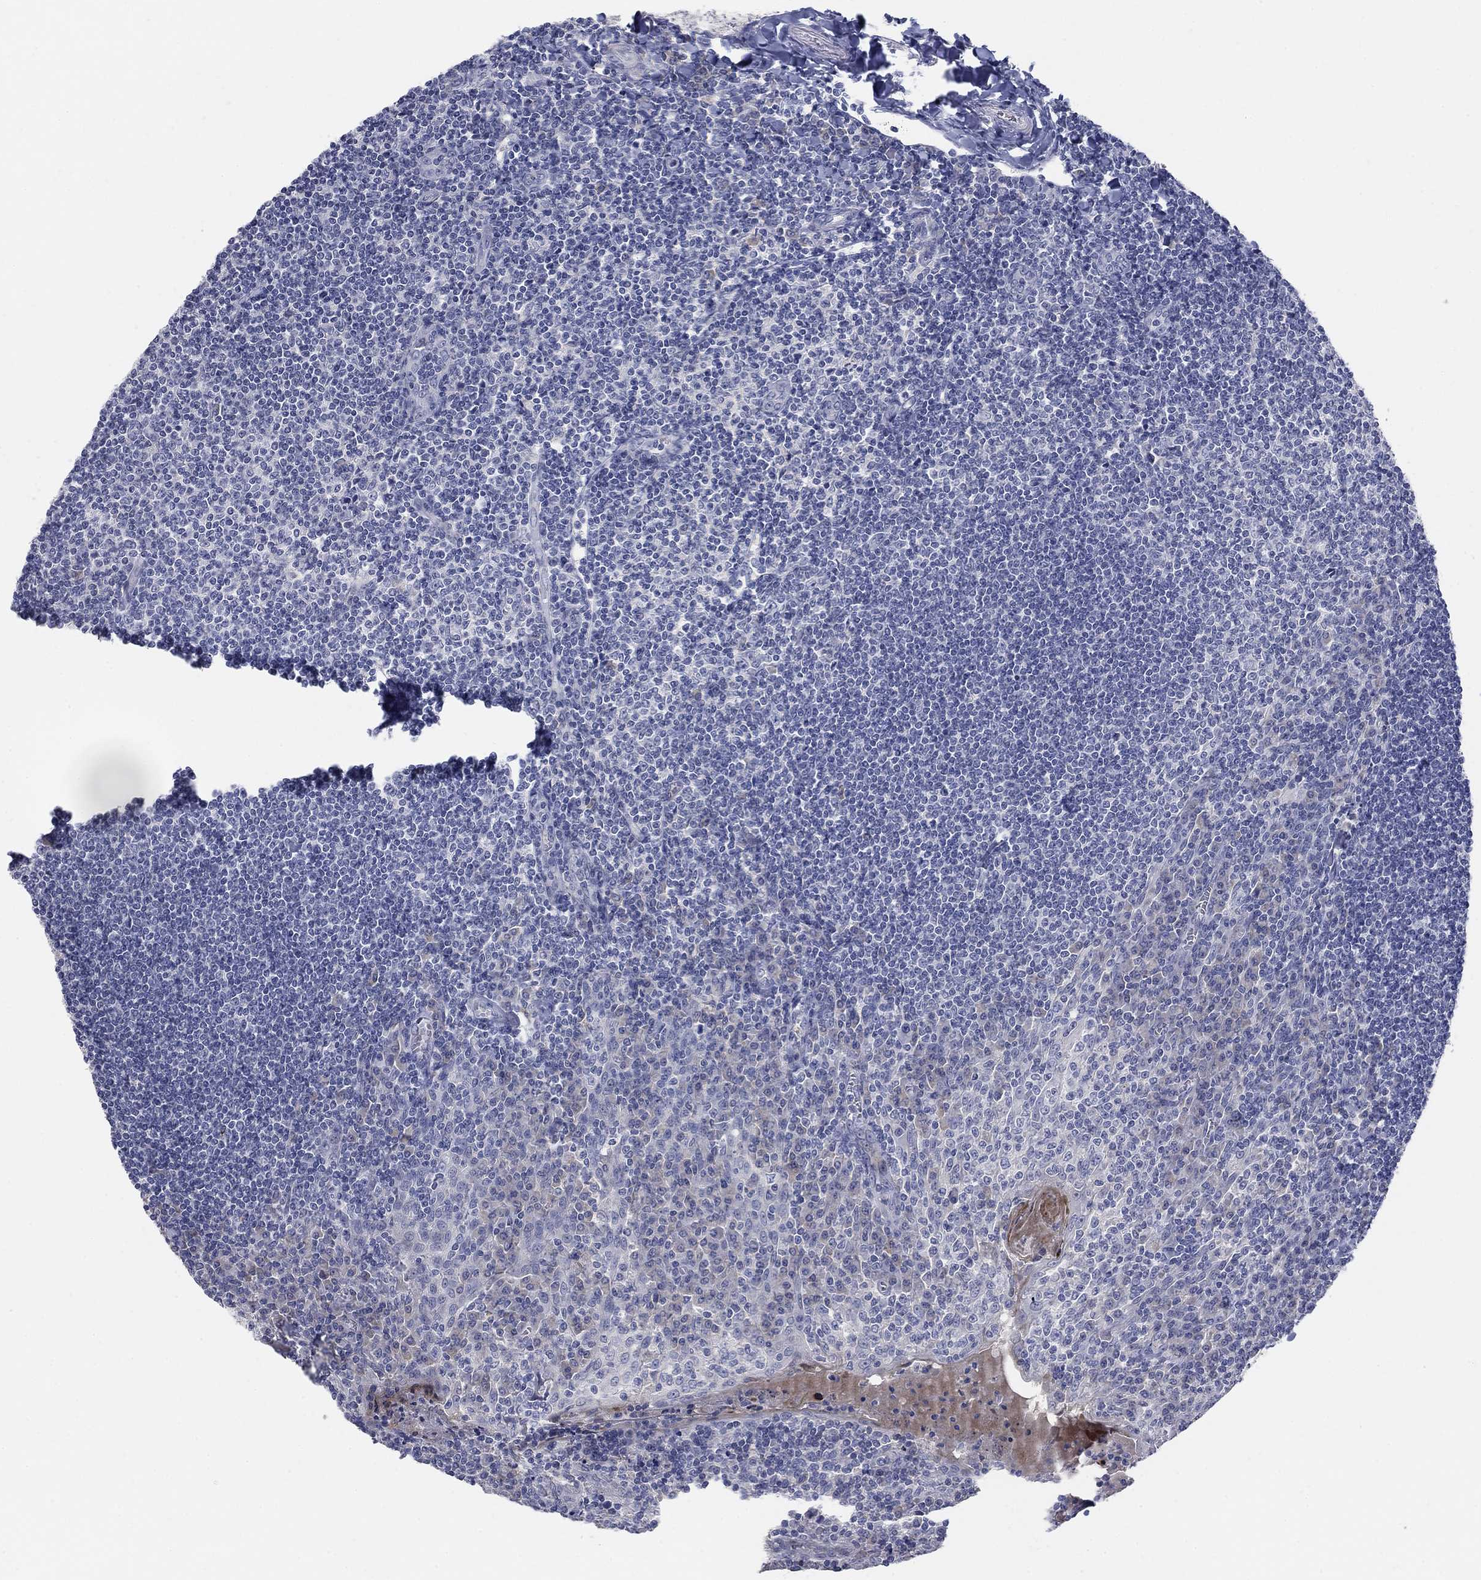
{"staining": {"intensity": "negative", "quantity": "none", "location": "none"}, "tissue": "tonsil", "cell_type": "Germinal center cells", "image_type": "normal", "snomed": [{"axis": "morphology", "description": "Normal tissue, NOS"}, {"axis": "topography", "description": "Tonsil"}], "caption": "A high-resolution histopathology image shows immunohistochemistry staining of unremarkable tonsil, which shows no significant staining in germinal center cells. (Immunohistochemistry, brightfield microscopy, high magnification).", "gene": "TMEM249", "patient": {"sex": "female", "age": 12}}